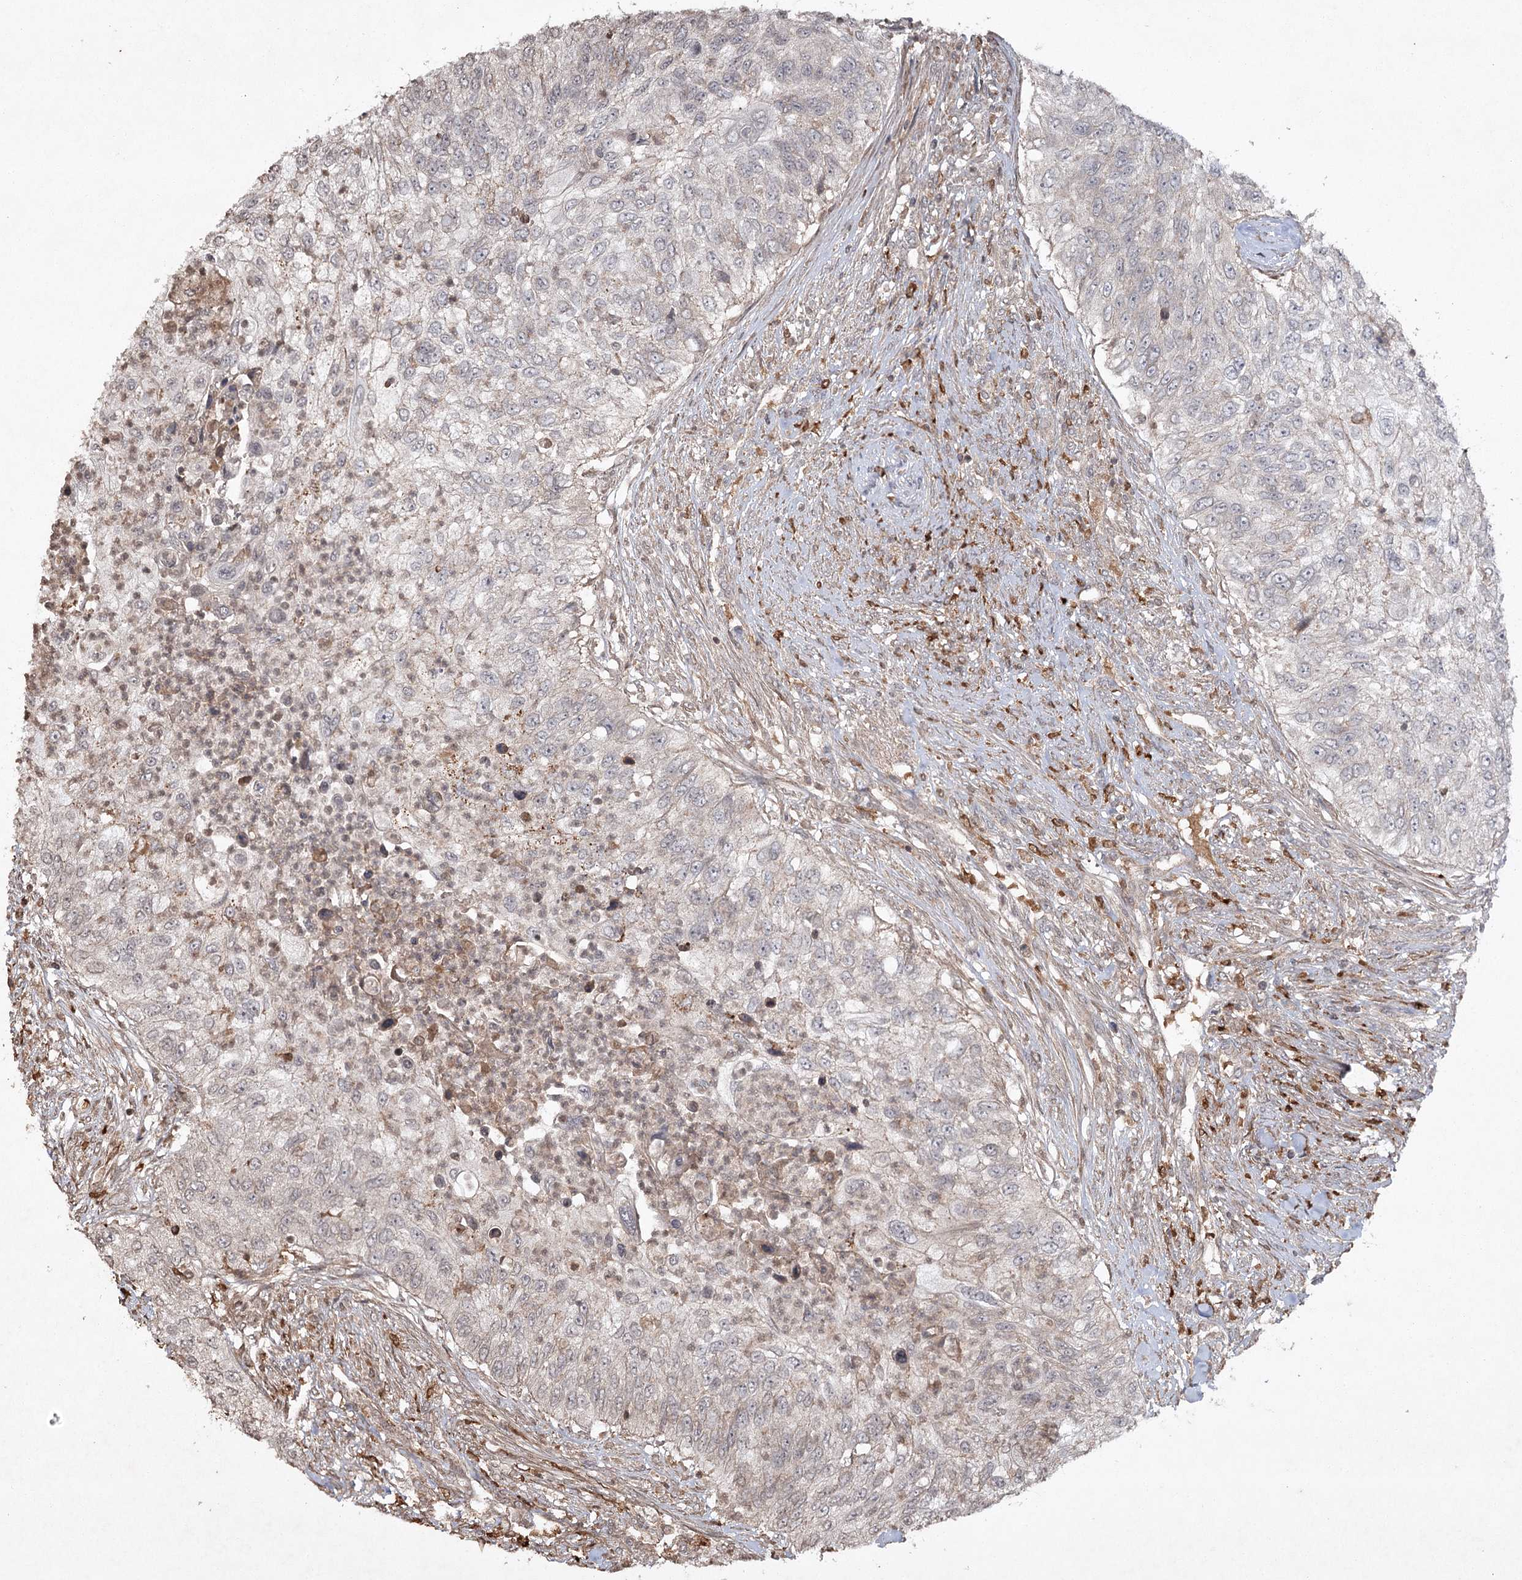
{"staining": {"intensity": "negative", "quantity": "none", "location": "none"}, "tissue": "urothelial cancer", "cell_type": "Tumor cells", "image_type": "cancer", "snomed": [{"axis": "morphology", "description": "Urothelial carcinoma, High grade"}, {"axis": "topography", "description": "Urinary bladder"}], "caption": "High magnification brightfield microscopy of urothelial cancer stained with DAB (3,3'-diaminobenzidine) (brown) and counterstained with hematoxylin (blue): tumor cells show no significant expression. (Immunohistochemistry (ihc), brightfield microscopy, high magnification).", "gene": "CYP2B6", "patient": {"sex": "female", "age": 60}}